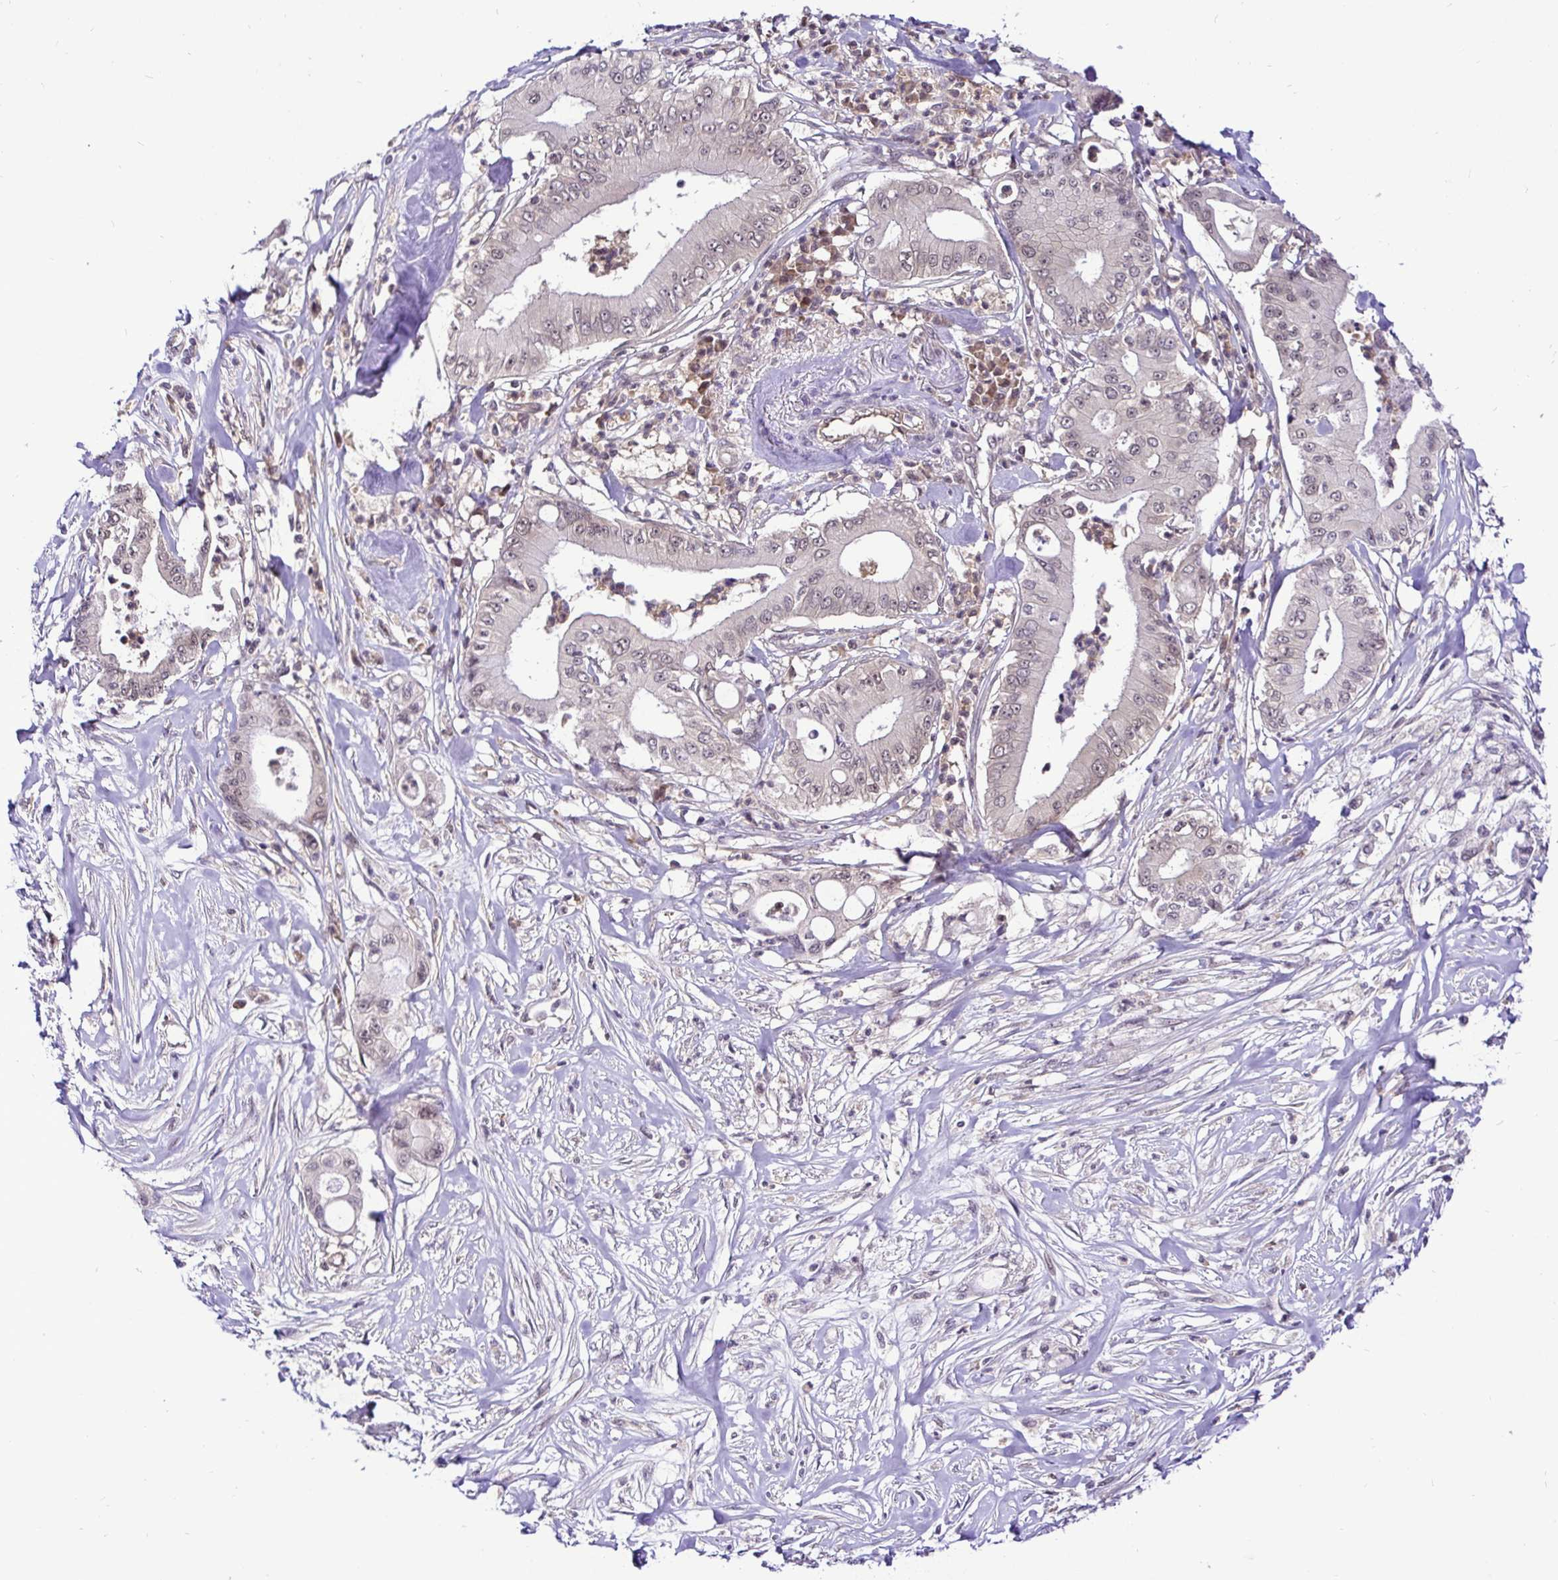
{"staining": {"intensity": "weak", "quantity": "25%-75%", "location": "nuclear"}, "tissue": "pancreatic cancer", "cell_type": "Tumor cells", "image_type": "cancer", "snomed": [{"axis": "morphology", "description": "Adenocarcinoma, NOS"}, {"axis": "topography", "description": "Pancreas"}], "caption": "This micrograph exhibits immunohistochemistry staining of pancreatic cancer, with low weak nuclear staining in about 25%-75% of tumor cells.", "gene": "UBE2M", "patient": {"sex": "male", "age": 71}}